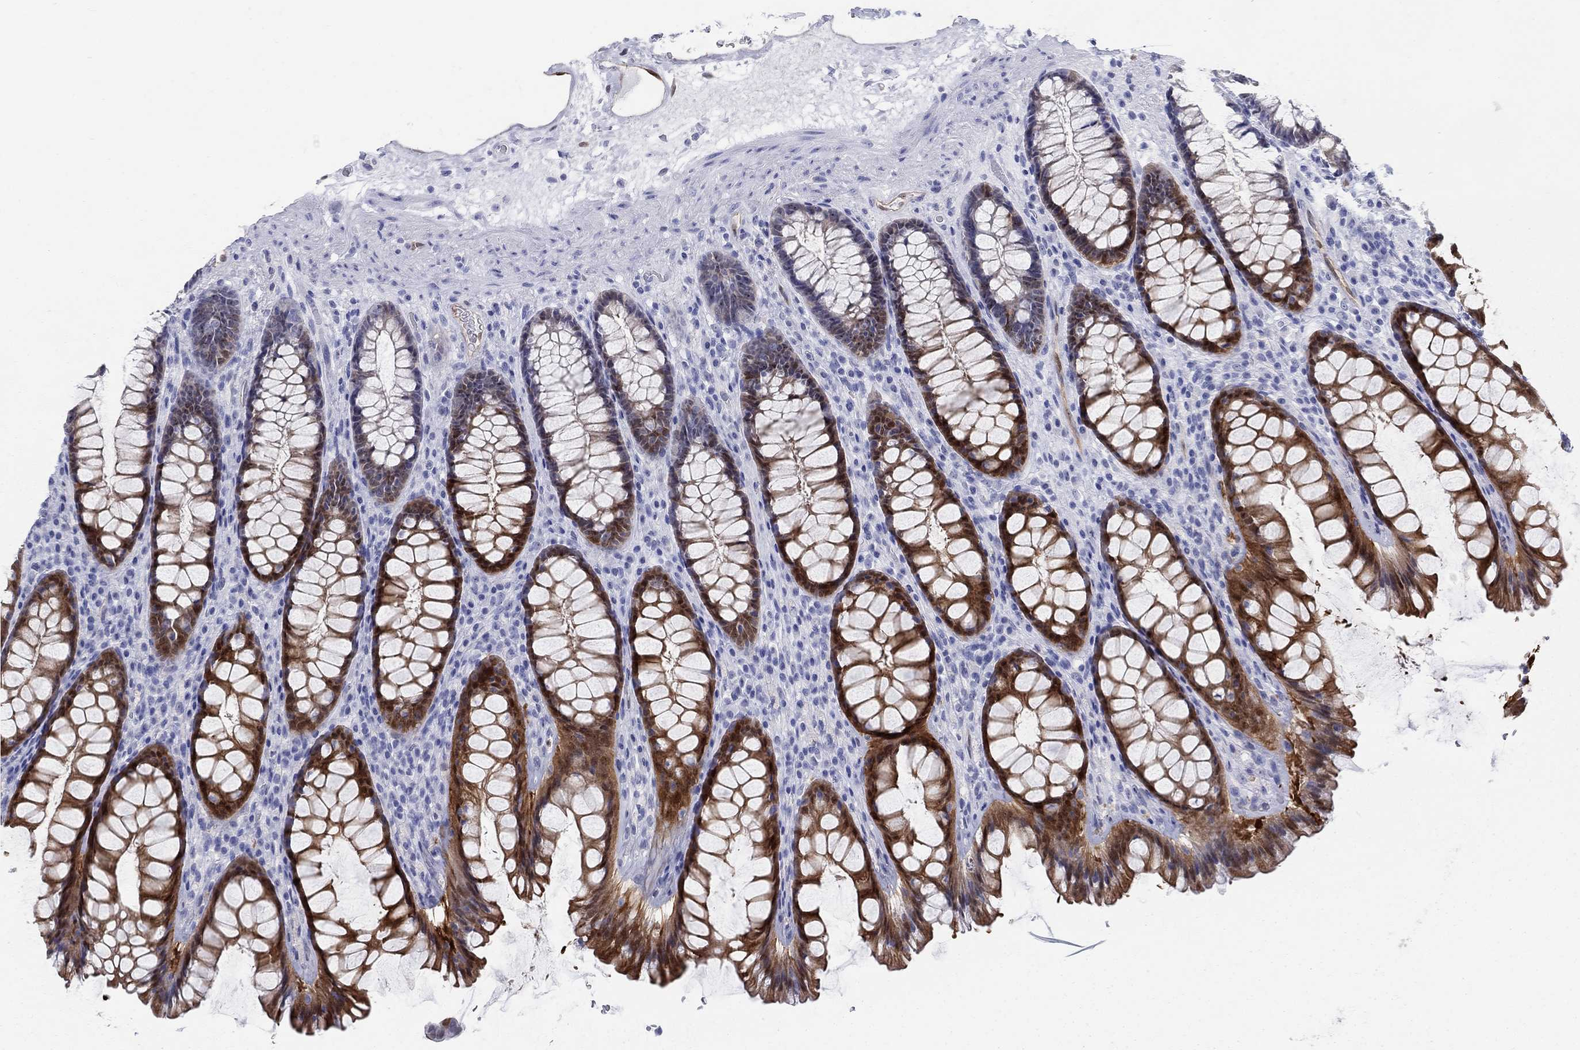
{"staining": {"intensity": "strong", "quantity": "<25%", "location": "cytoplasmic/membranous"}, "tissue": "rectum", "cell_type": "Glandular cells", "image_type": "normal", "snomed": [{"axis": "morphology", "description": "Normal tissue, NOS"}, {"axis": "topography", "description": "Rectum"}], "caption": "Strong cytoplasmic/membranous protein positivity is identified in approximately <25% of glandular cells in rectum.", "gene": "AKR1C1", "patient": {"sex": "male", "age": 72}}